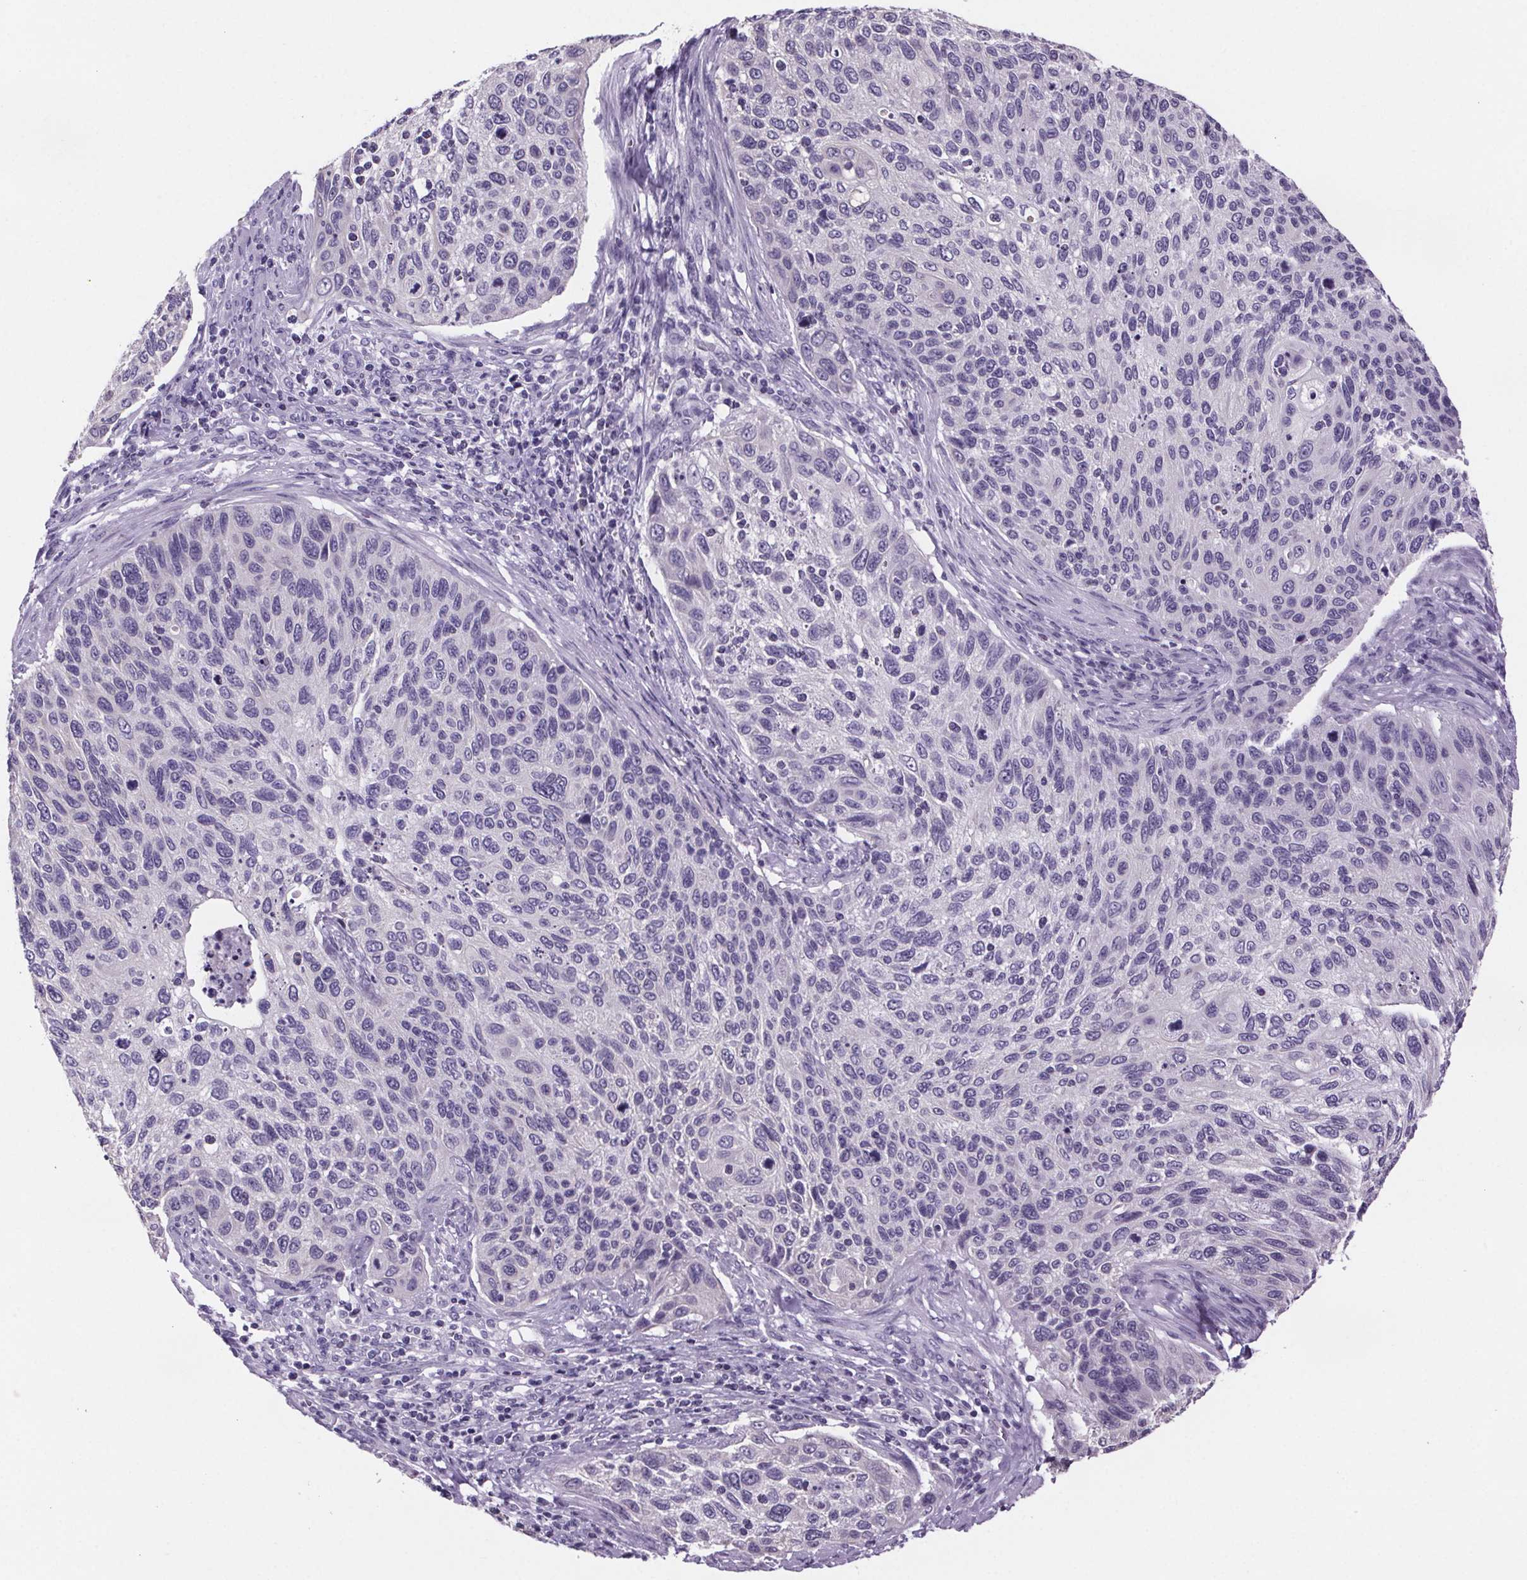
{"staining": {"intensity": "negative", "quantity": "none", "location": "none"}, "tissue": "cervical cancer", "cell_type": "Tumor cells", "image_type": "cancer", "snomed": [{"axis": "morphology", "description": "Squamous cell carcinoma, NOS"}, {"axis": "topography", "description": "Cervix"}], "caption": "Immunohistochemistry histopathology image of neoplastic tissue: cervical squamous cell carcinoma stained with DAB displays no significant protein expression in tumor cells.", "gene": "CUBN", "patient": {"sex": "female", "age": 70}}